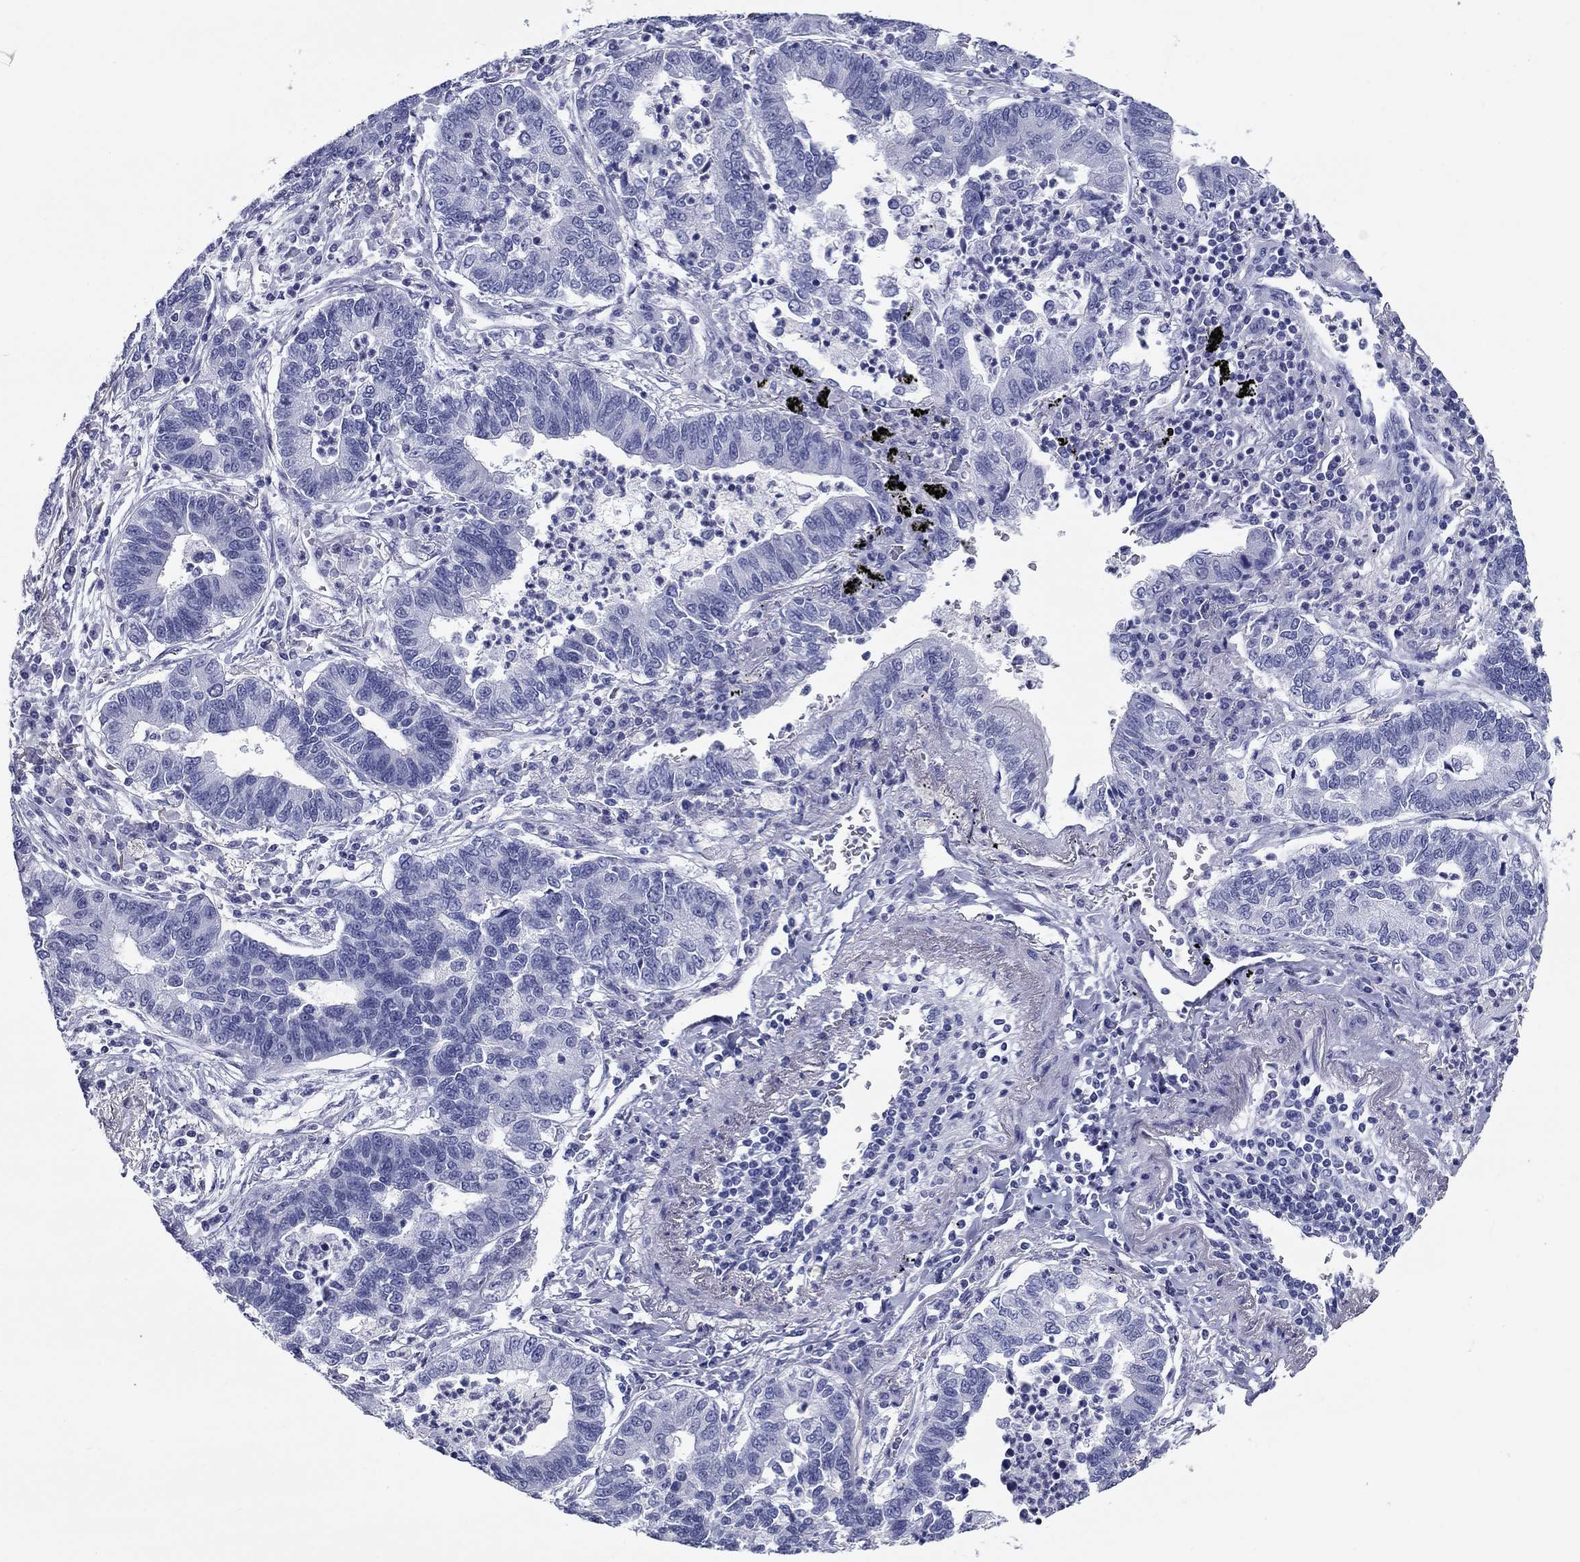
{"staining": {"intensity": "negative", "quantity": "none", "location": "none"}, "tissue": "lung cancer", "cell_type": "Tumor cells", "image_type": "cancer", "snomed": [{"axis": "morphology", "description": "Adenocarcinoma, NOS"}, {"axis": "topography", "description": "Lung"}], "caption": "A histopathology image of lung cancer (adenocarcinoma) stained for a protein shows no brown staining in tumor cells. (IHC, brightfield microscopy, high magnification).", "gene": "NPPA", "patient": {"sex": "female", "age": 57}}